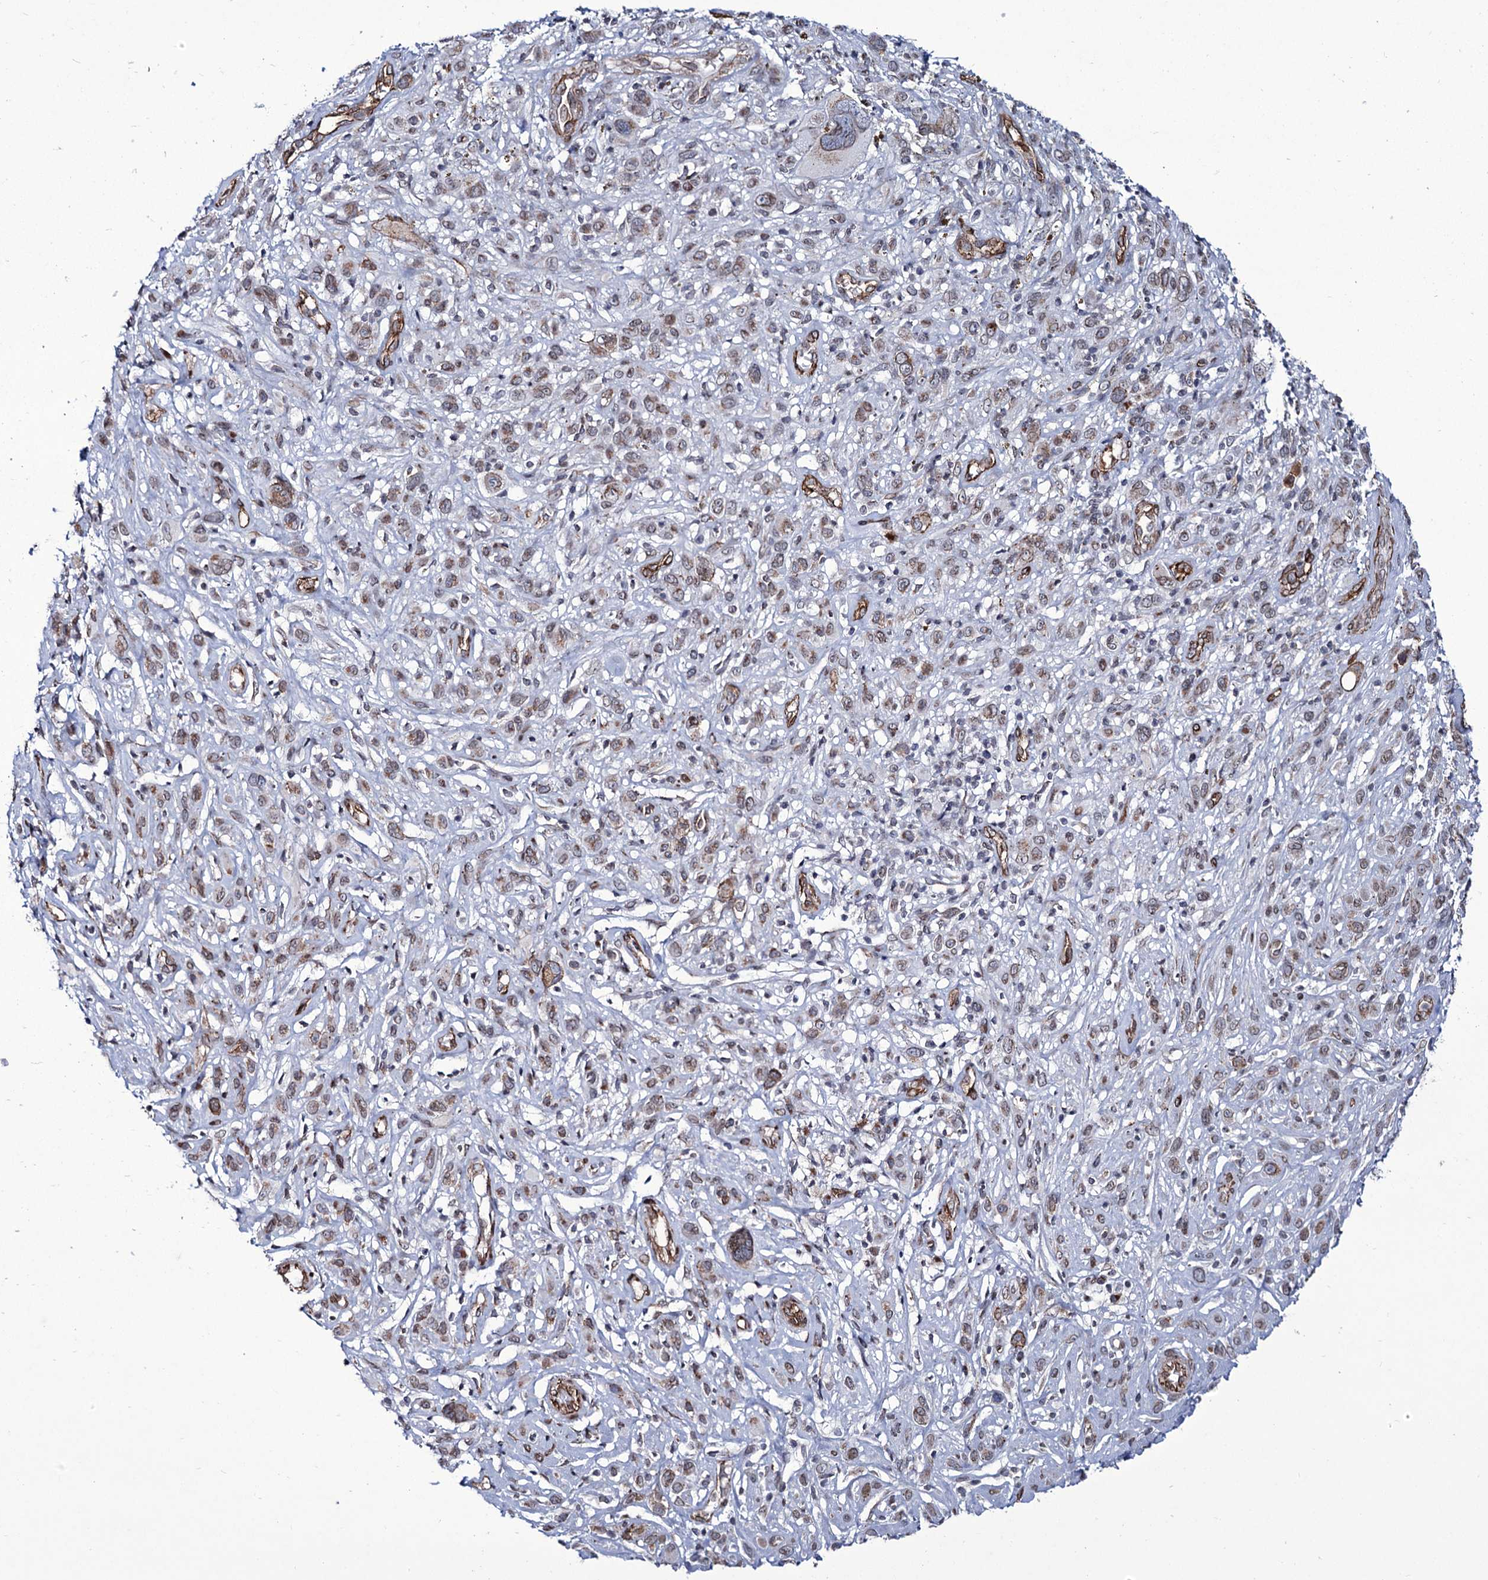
{"staining": {"intensity": "moderate", "quantity": "<25%", "location": "cytoplasmic/membranous,nuclear"}, "tissue": "melanoma", "cell_type": "Tumor cells", "image_type": "cancer", "snomed": [{"axis": "morphology", "description": "Malignant melanoma, NOS"}, {"axis": "topography", "description": "Skin of trunk"}], "caption": "Protein expression analysis of malignant melanoma shows moderate cytoplasmic/membranous and nuclear expression in about <25% of tumor cells. (DAB (3,3'-diaminobenzidine) IHC, brown staining for protein, blue staining for nuclei).", "gene": "ZC3H12C", "patient": {"sex": "male", "age": 71}}